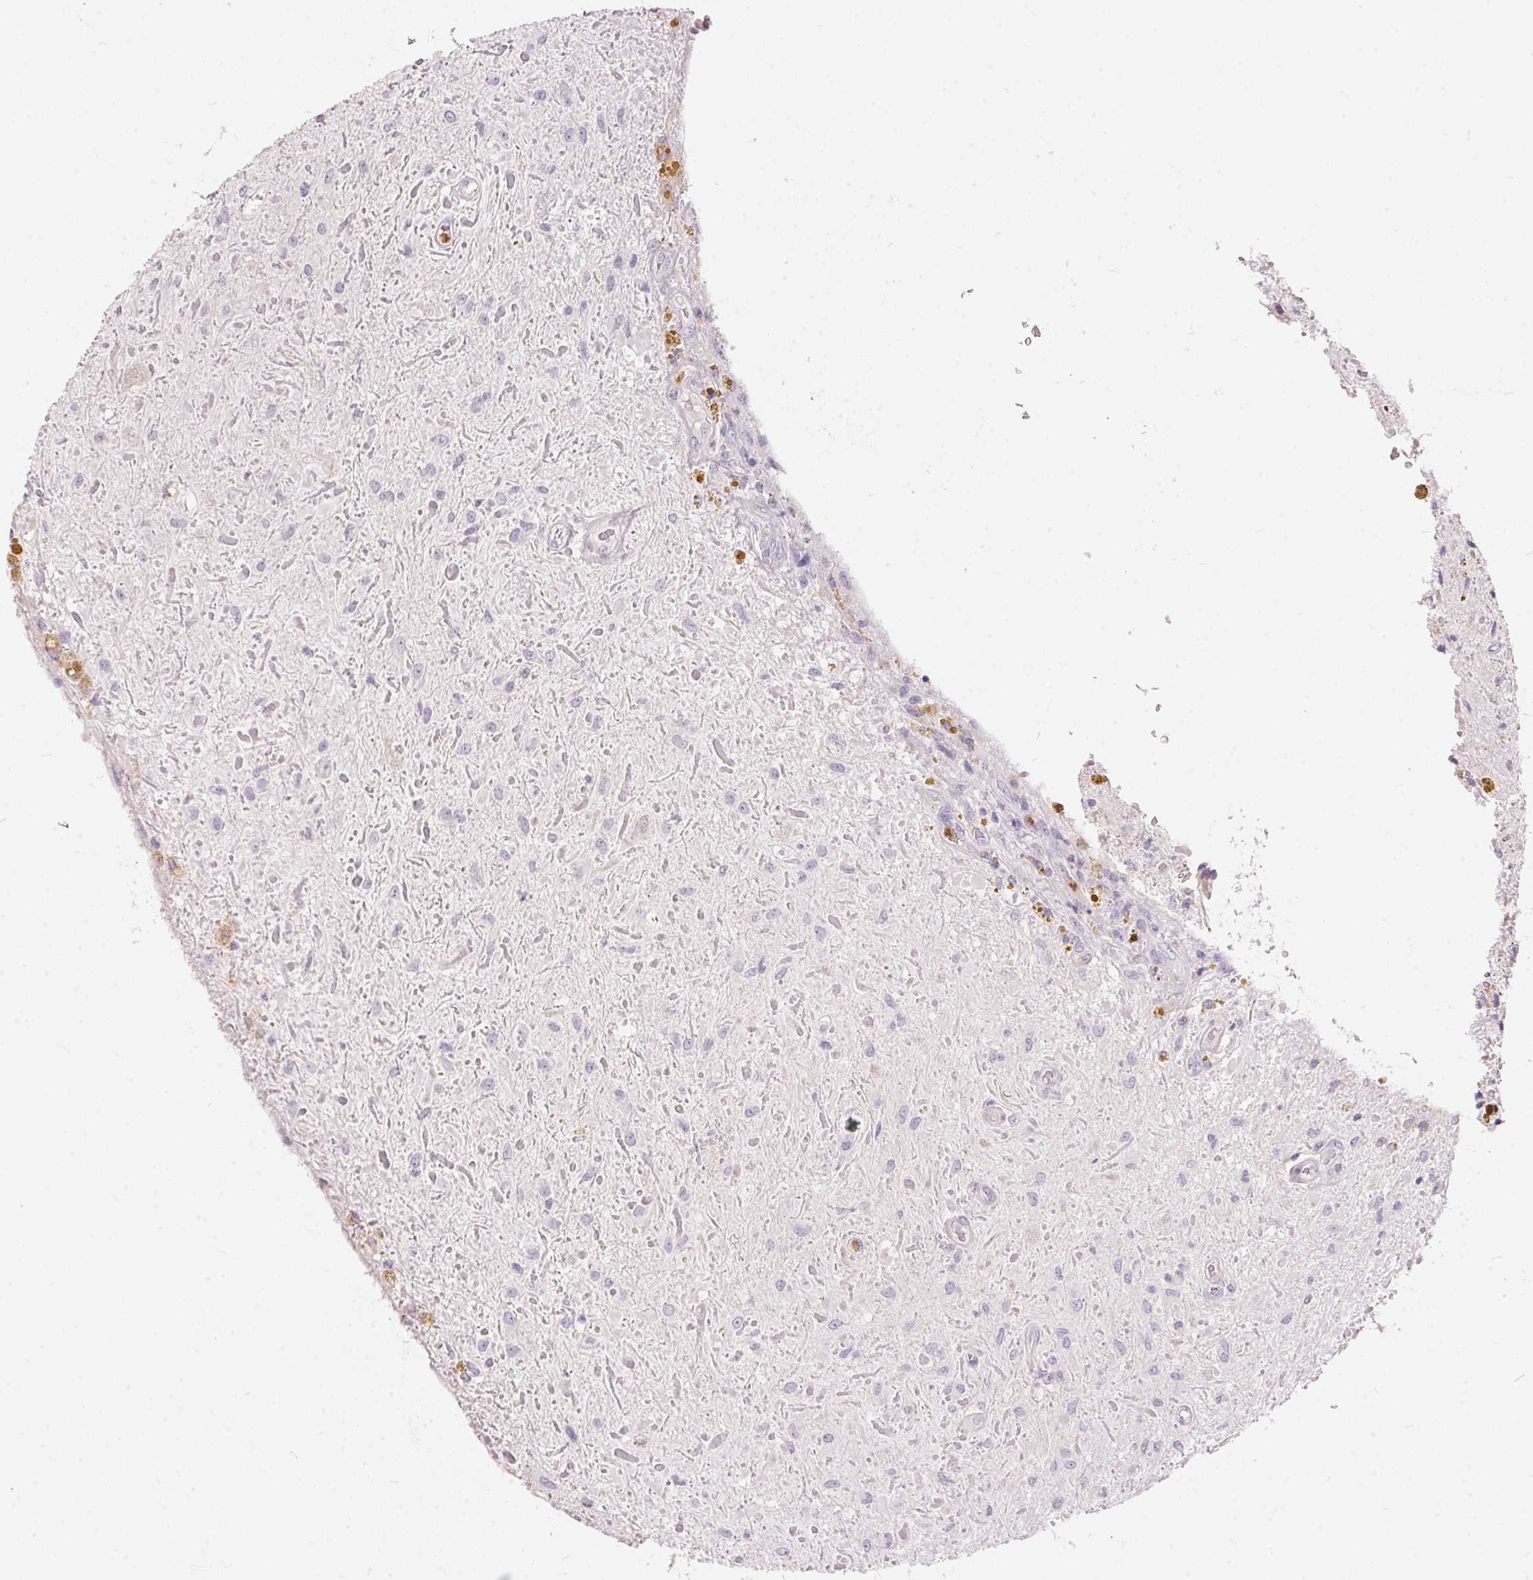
{"staining": {"intensity": "negative", "quantity": "none", "location": "none"}, "tissue": "glioma", "cell_type": "Tumor cells", "image_type": "cancer", "snomed": [{"axis": "morphology", "description": "Glioma, malignant, Low grade"}, {"axis": "topography", "description": "Cerebellum"}], "caption": "The image exhibits no significant staining in tumor cells of malignant glioma (low-grade).", "gene": "SERPINB1", "patient": {"sex": "female", "age": 14}}